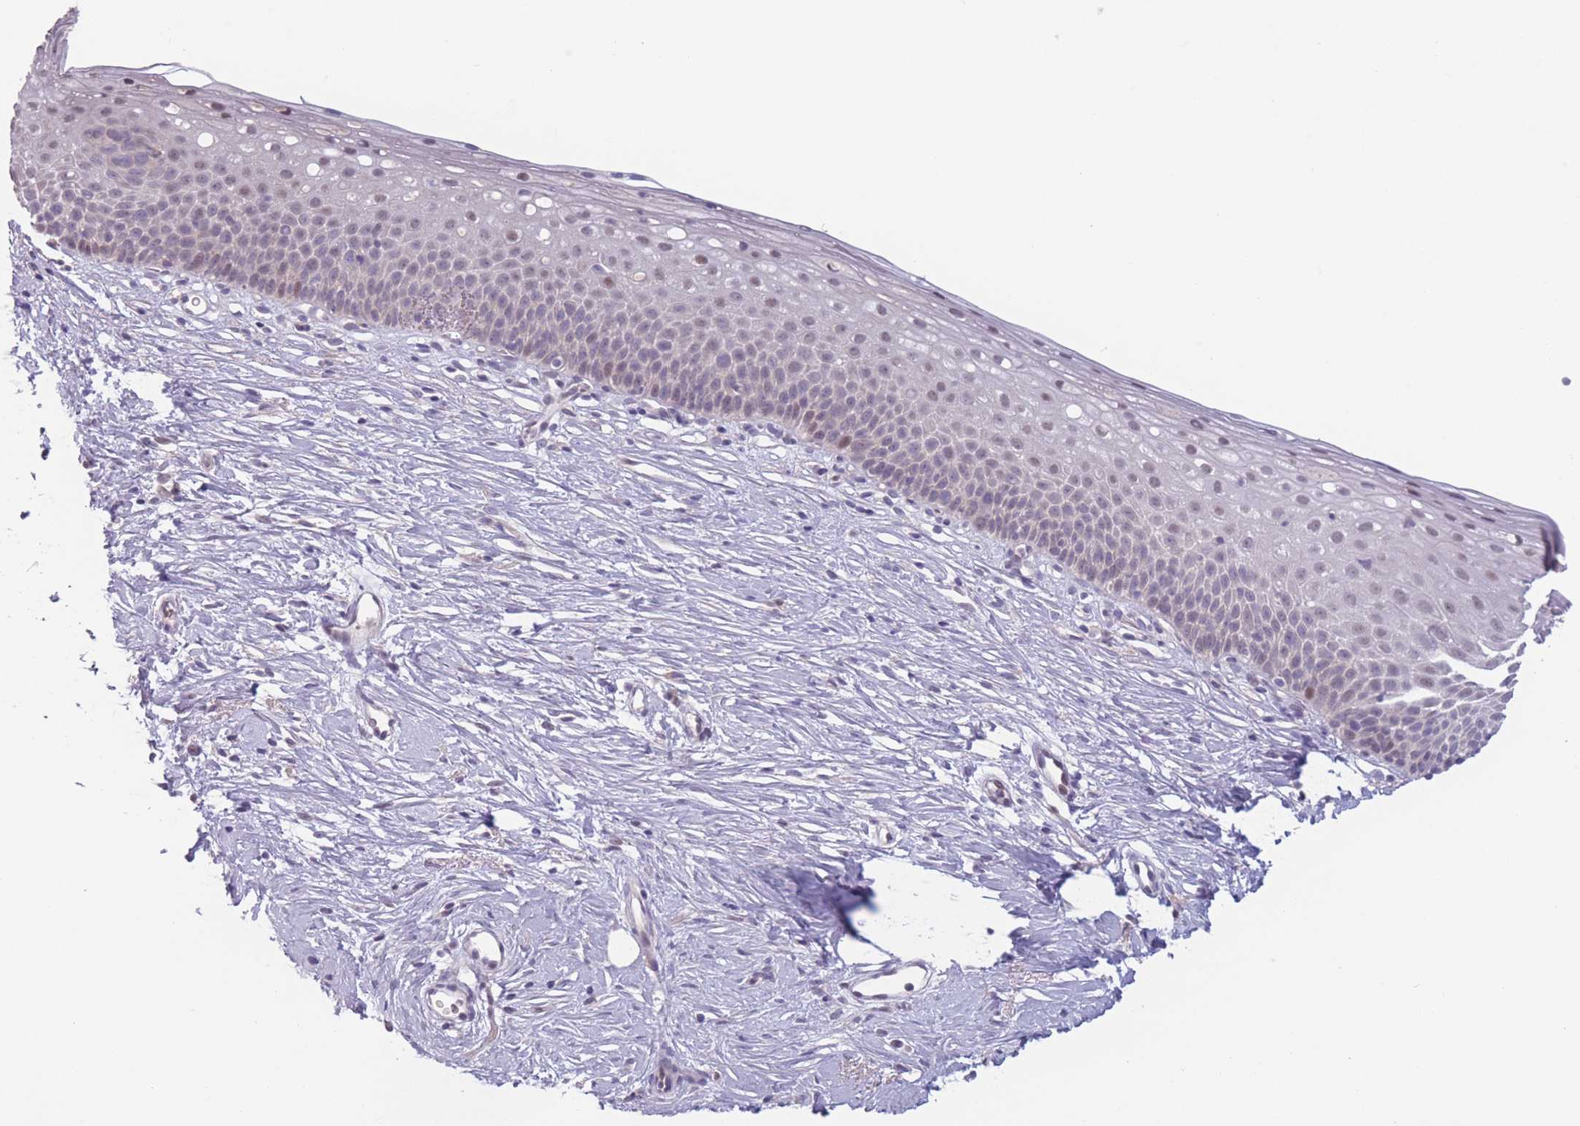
{"staining": {"intensity": "moderate", "quantity": ">75%", "location": "nuclear"}, "tissue": "cervix", "cell_type": "Glandular cells", "image_type": "normal", "snomed": [{"axis": "morphology", "description": "Normal tissue, NOS"}, {"axis": "topography", "description": "Cervix"}], "caption": "Benign cervix exhibits moderate nuclear staining in about >75% of glandular cells.", "gene": "ENSG00000267179", "patient": {"sex": "female", "age": 57}}